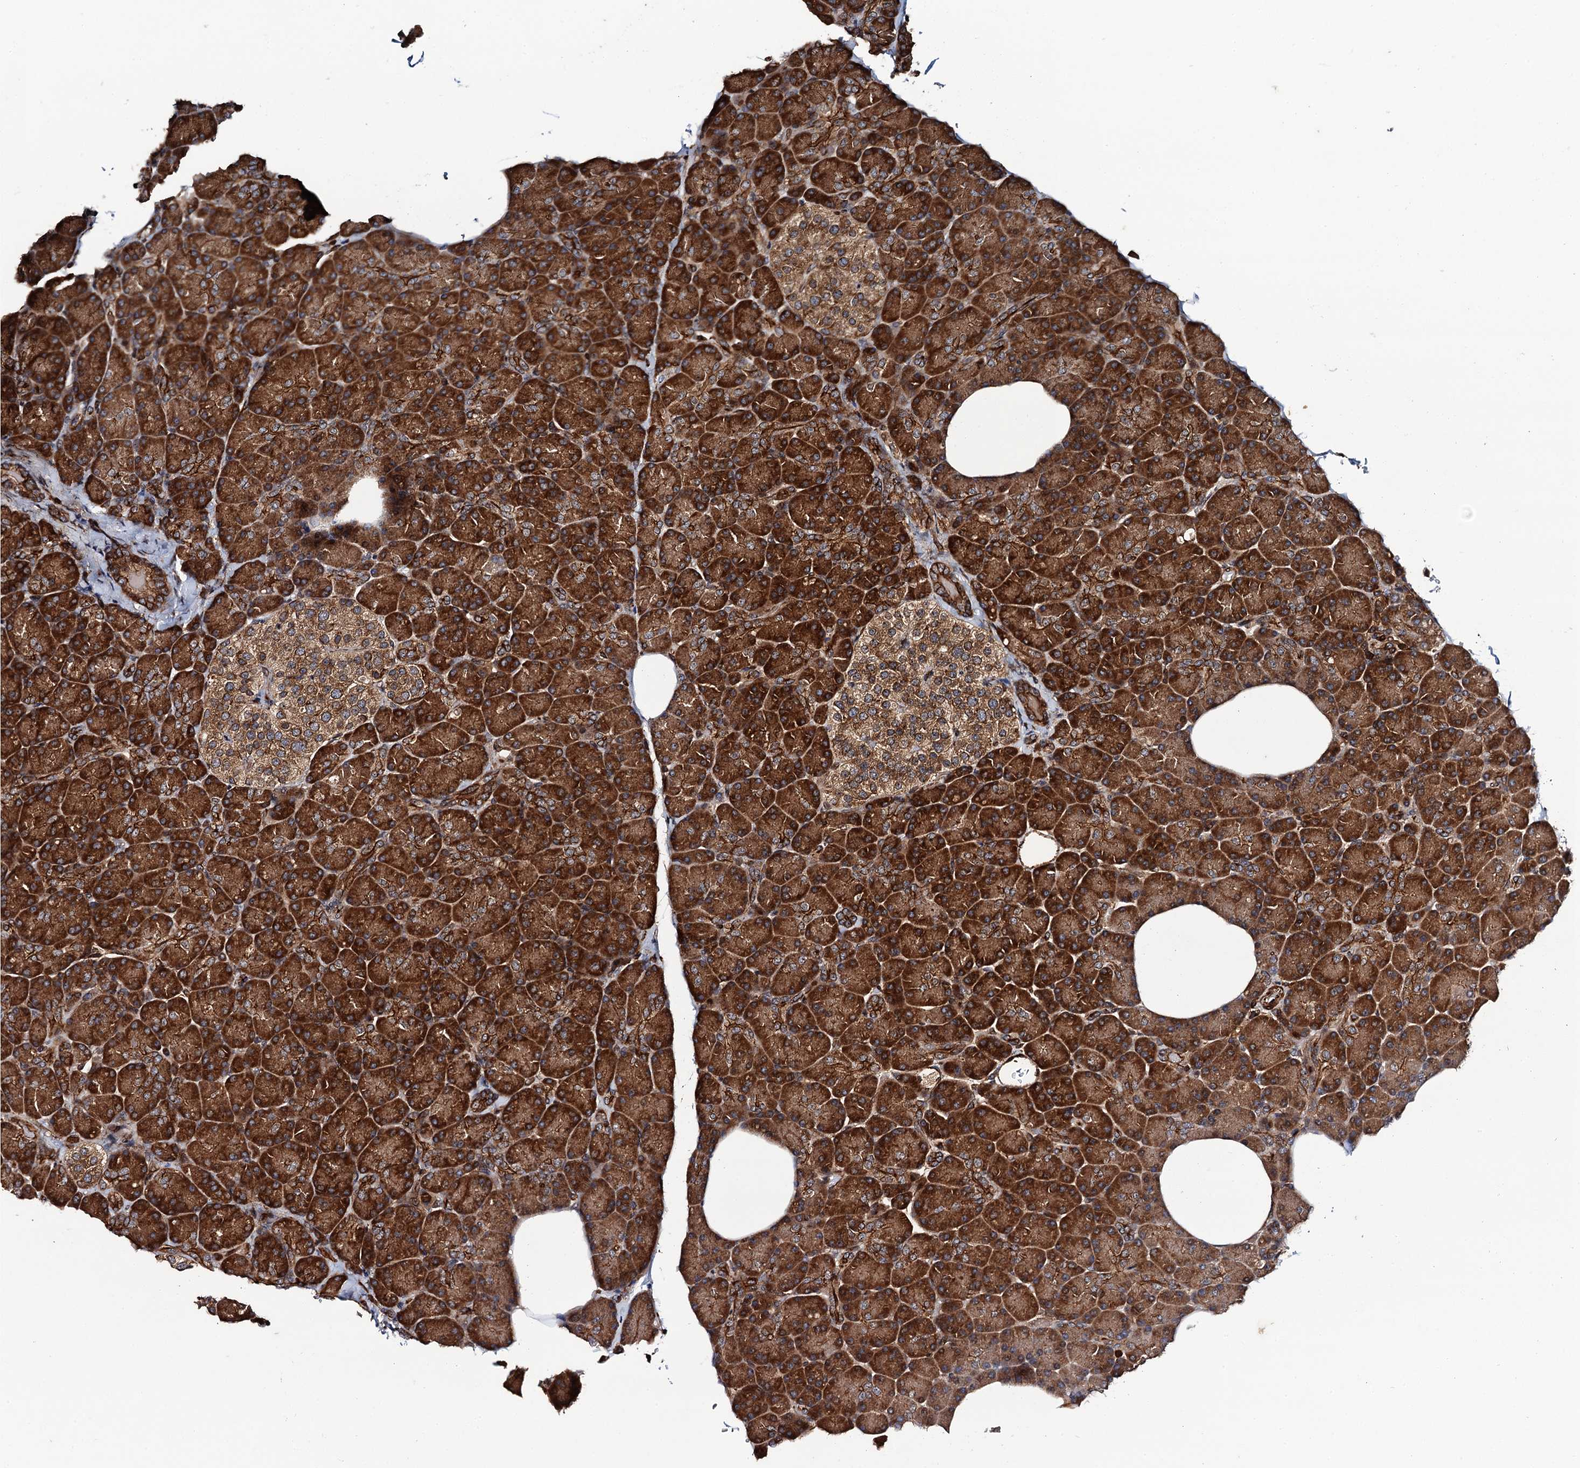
{"staining": {"intensity": "strong", "quantity": ">75%", "location": "cytoplasmic/membranous"}, "tissue": "pancreas", "cell_type": "Exocrine glandular cells", "image_type": "normal", "snomed": [{"axis": "morphology", "description": "Normal tissue, NOS"}, {"axis": "topography", "description": "Pancreas"}], "caption": "A high-resolution micrograph shows IHC staining of benign pancreas, which demonstrates strong cytoplasmic/membranous staining in about >75% of exocrine glandular cells.", "gene": "BORA", "patient": {"sex": "female", "age": 43}}